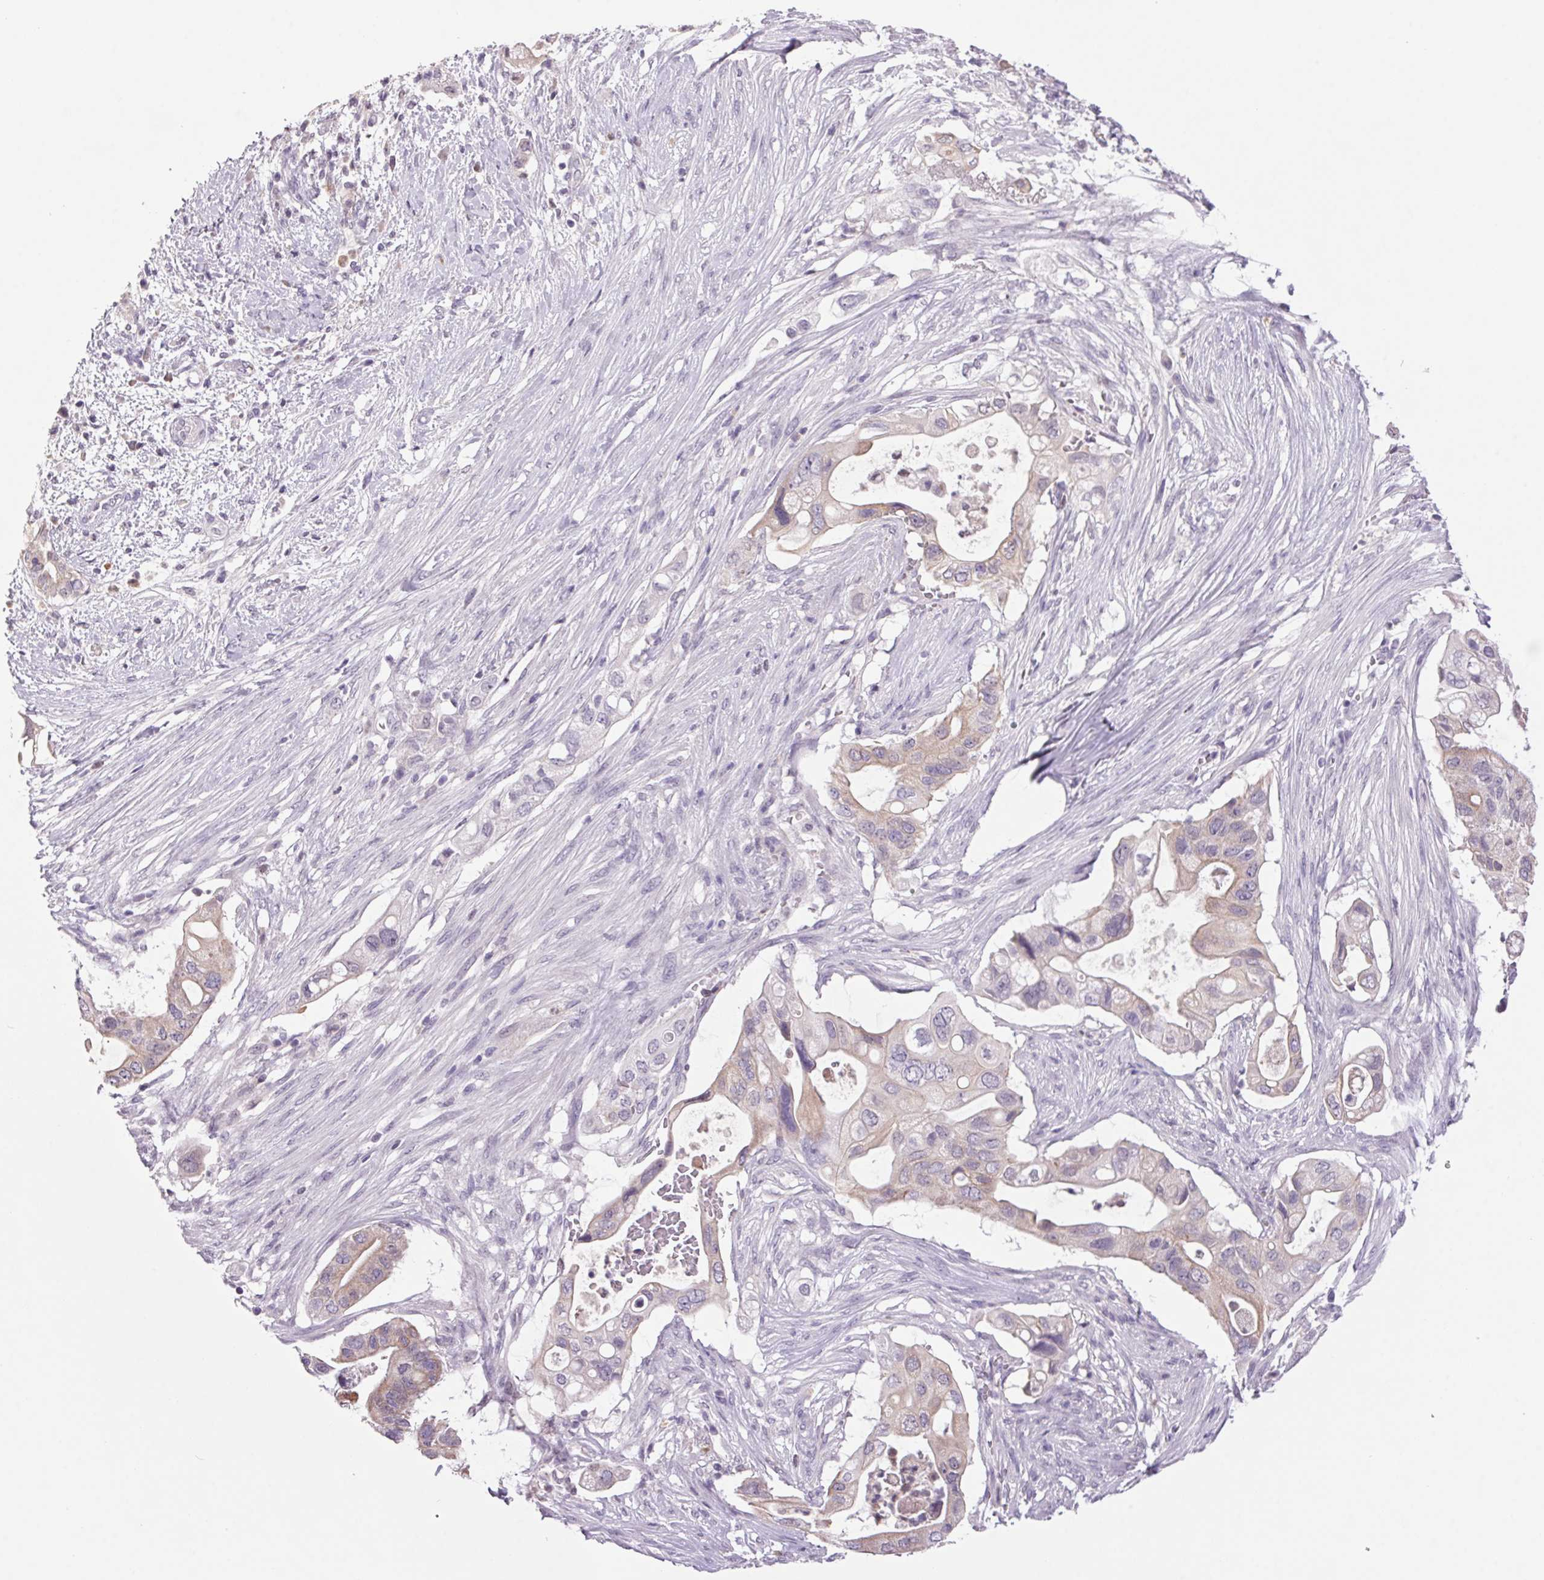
{"staining": {"intensity": "weak", "quantity": "25%-75%", "location": "cytoplasmic/membranous"}, "tissue": "pancreatic cancer", "cell_type": "Tumor cells", "image_type": "cancer", "snomed": [{"axis": "morphology", "description": "Adenocarcinoma, NOS"}, {"axis": "topography", "description": "Pancreas"}], "caption": "The immunohistochemical stain labels weak cytoplasmic/membranous positivity in tumor cells of pancreatic cancer (adenocarcinoma) tissue.", "gene": "TRDN", "patient": {"sex": "female", "age": 72}}